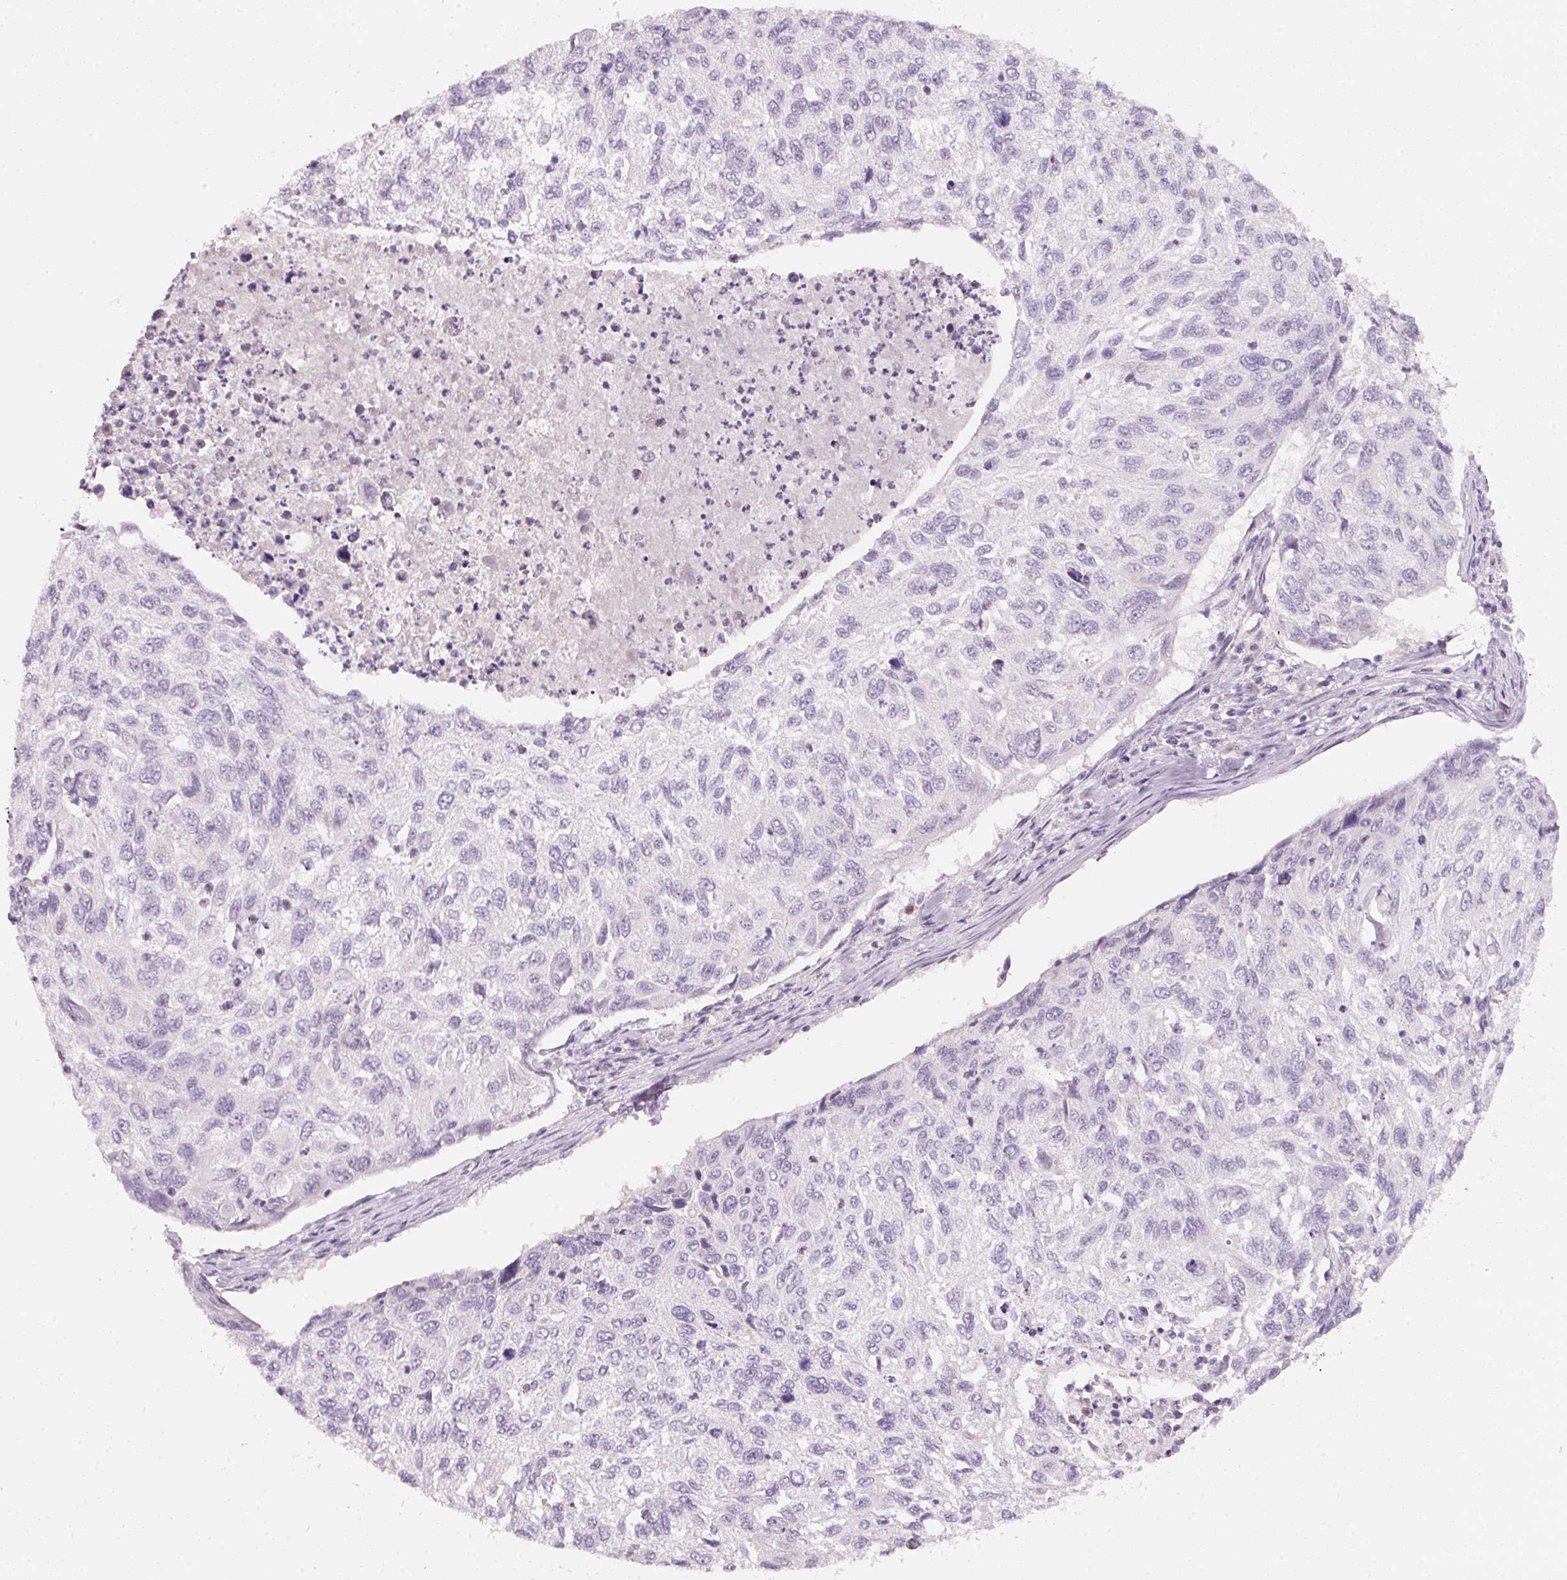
{"staining": {"intensity": "negative", "quantity": "none", "location": "none"}, "tissue": "cervical cancer", "cell_type": "Tumor cells", "image_type": "cancer", "snomed": [{"axis": "morphology", "description": "Squamous cell carcinoma, NOS"}, {"axis": "topography", "description": "Cervix"}], "caption": "Tumor cells are negative for brown protein staining in cervical cancer. The staining is performed using DAB (3,3'-diaminobenzidine) brown chromogen with nuclei counter-stained in using hematoxylin.", "gene": "ENSG00000206549", "patient": {"sex": "female", "age": 70}}